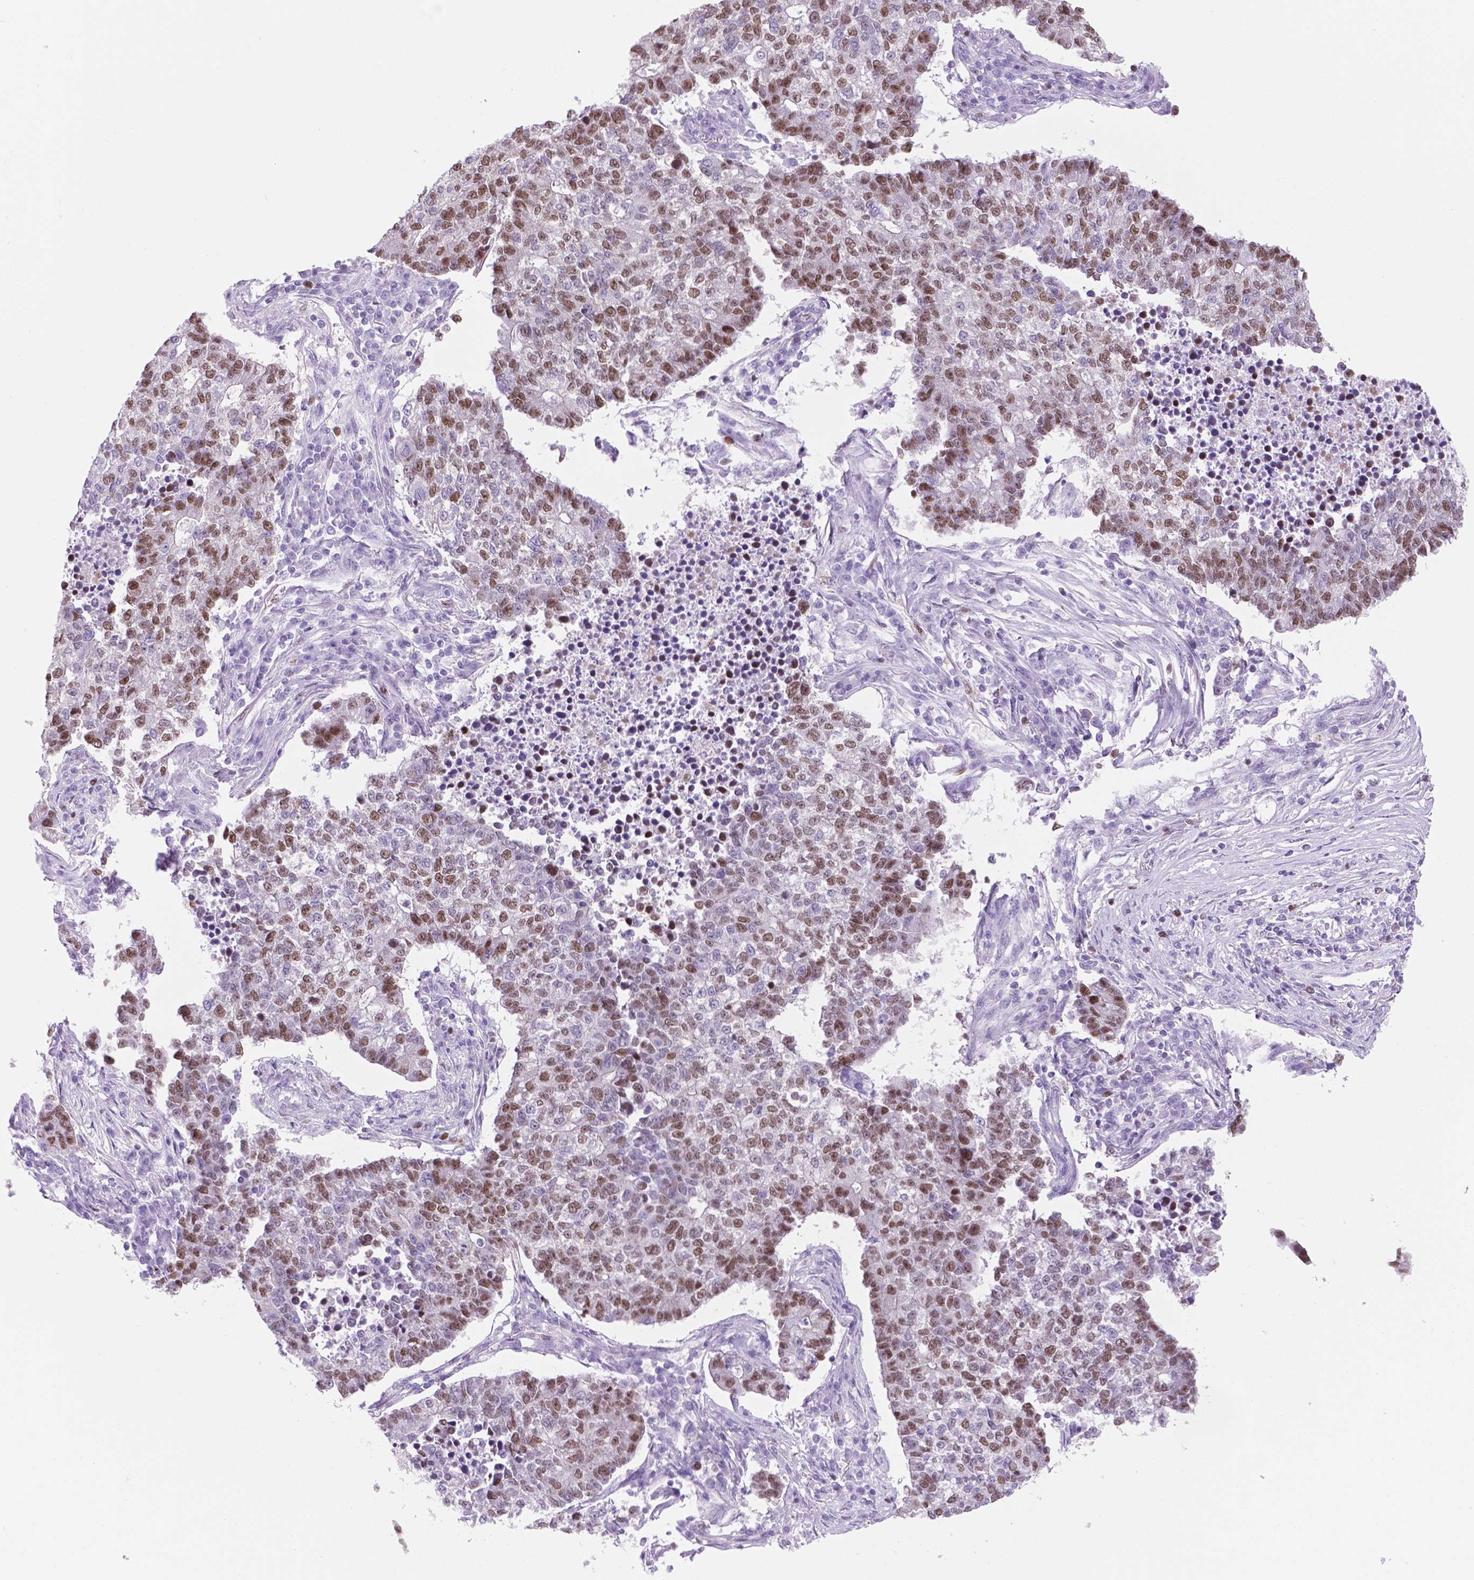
{"staining": {"intensity": "moderate", "quantity": "25%-75%", "location": "nuclear"}, "tissue": "lung cancer", "cell_type": "Tumor cells", "image_type": "cancer", "snomed": [{"axis": "morphology", "description": "Adenocarcinoma, NOS"}, {"axis": "topography", "description": "Lung"}], "caption": "Moderate nuclear staining is seen in approximately 25%-75% of tumor cells in lung cancer (adenocarcinoma).", "gene": "NCAPH2", "patient": {"sex": "male", "age": 57}}